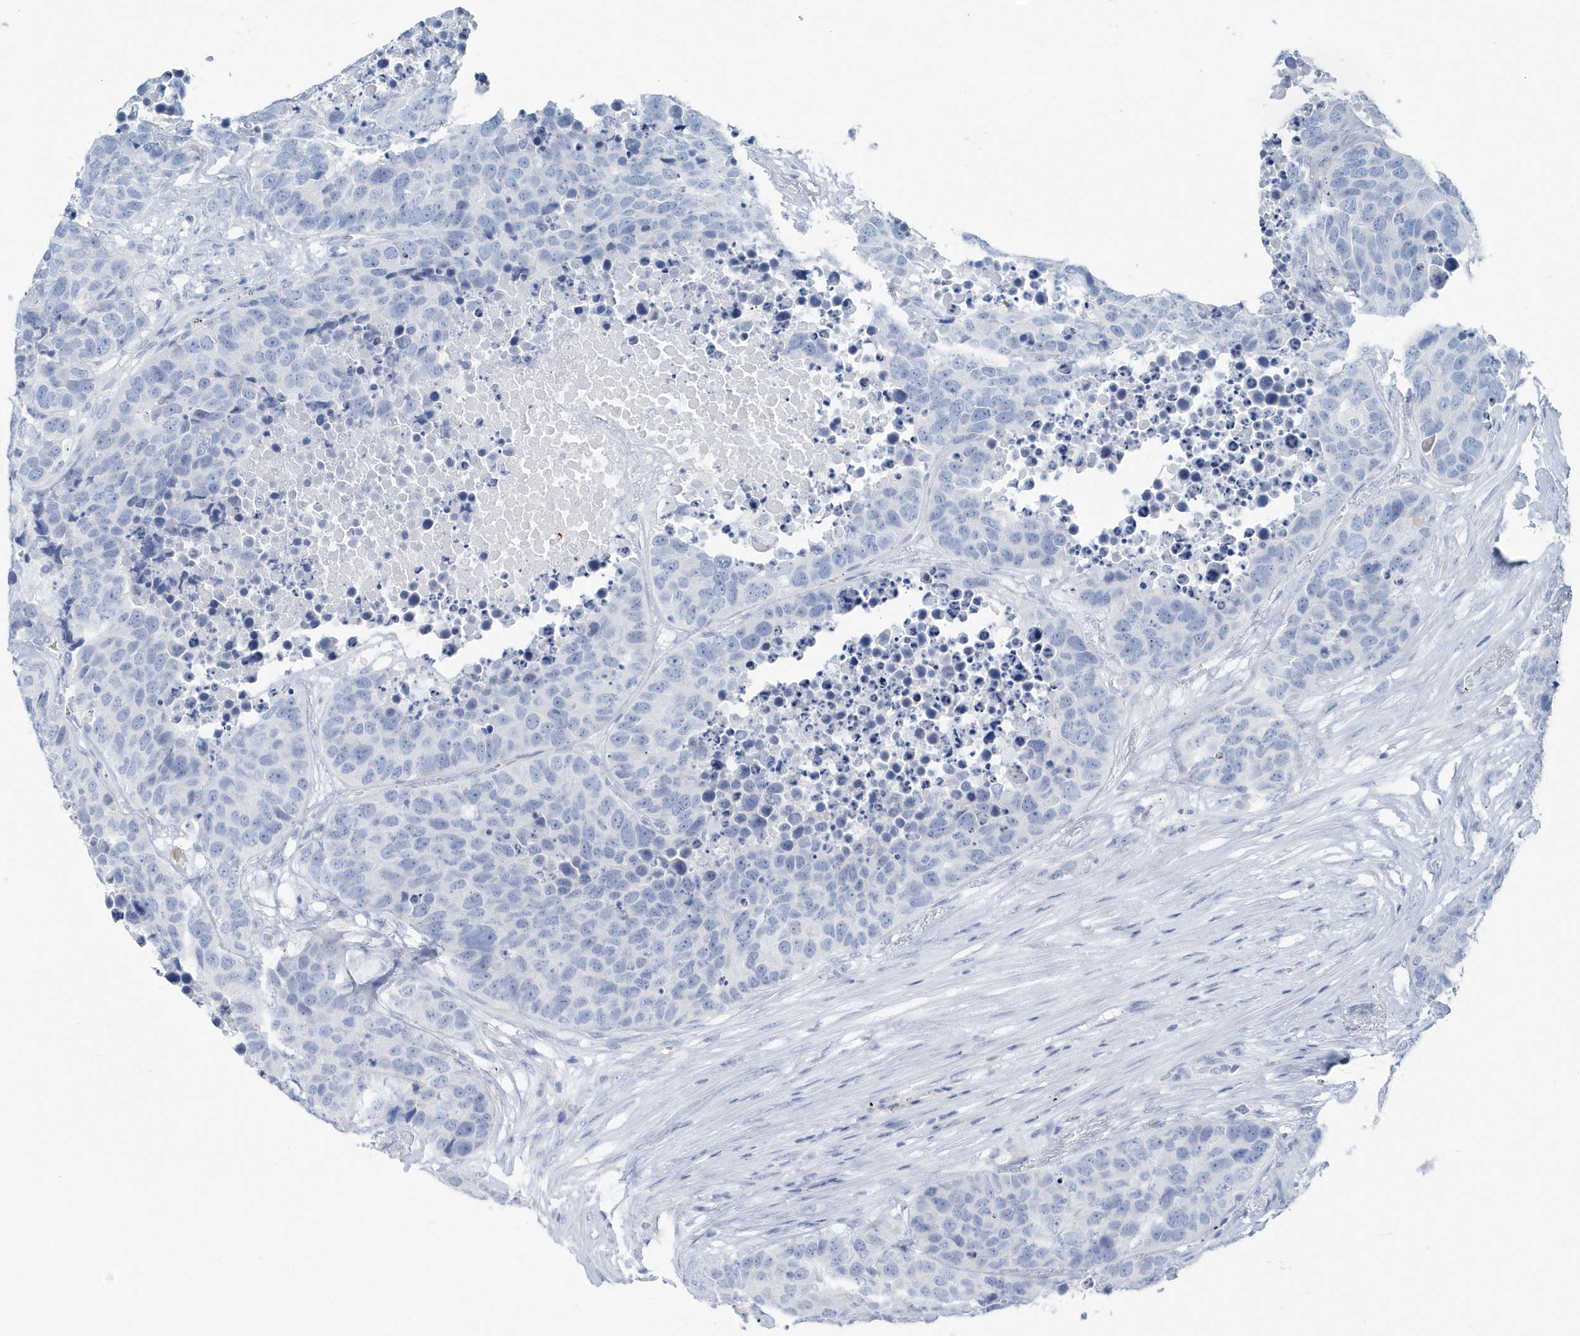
{"staining": {"intensity": "negative", "quantity": "none", "location": "none"}, "tissue": "carcinoid", "cell_type": "Tumor cells", "image_type": "cancer", "snomed": [{"axis": "morphology", "description": "Carcinoid, malignant, NOS"}, {"axis": "topography", "description": "Lung"}], "caption": "Photomicrograph shows no protein staining in tumor cells of carcinoid tissue. (Stains: DAB (3,3'-diaminobenzidine) IHC with hematoxylin counter stain, Microscopy: brightfield microscopy at high magnification).", "gene": "HBA2", "patient": {"sex": "male", "age": 60}}